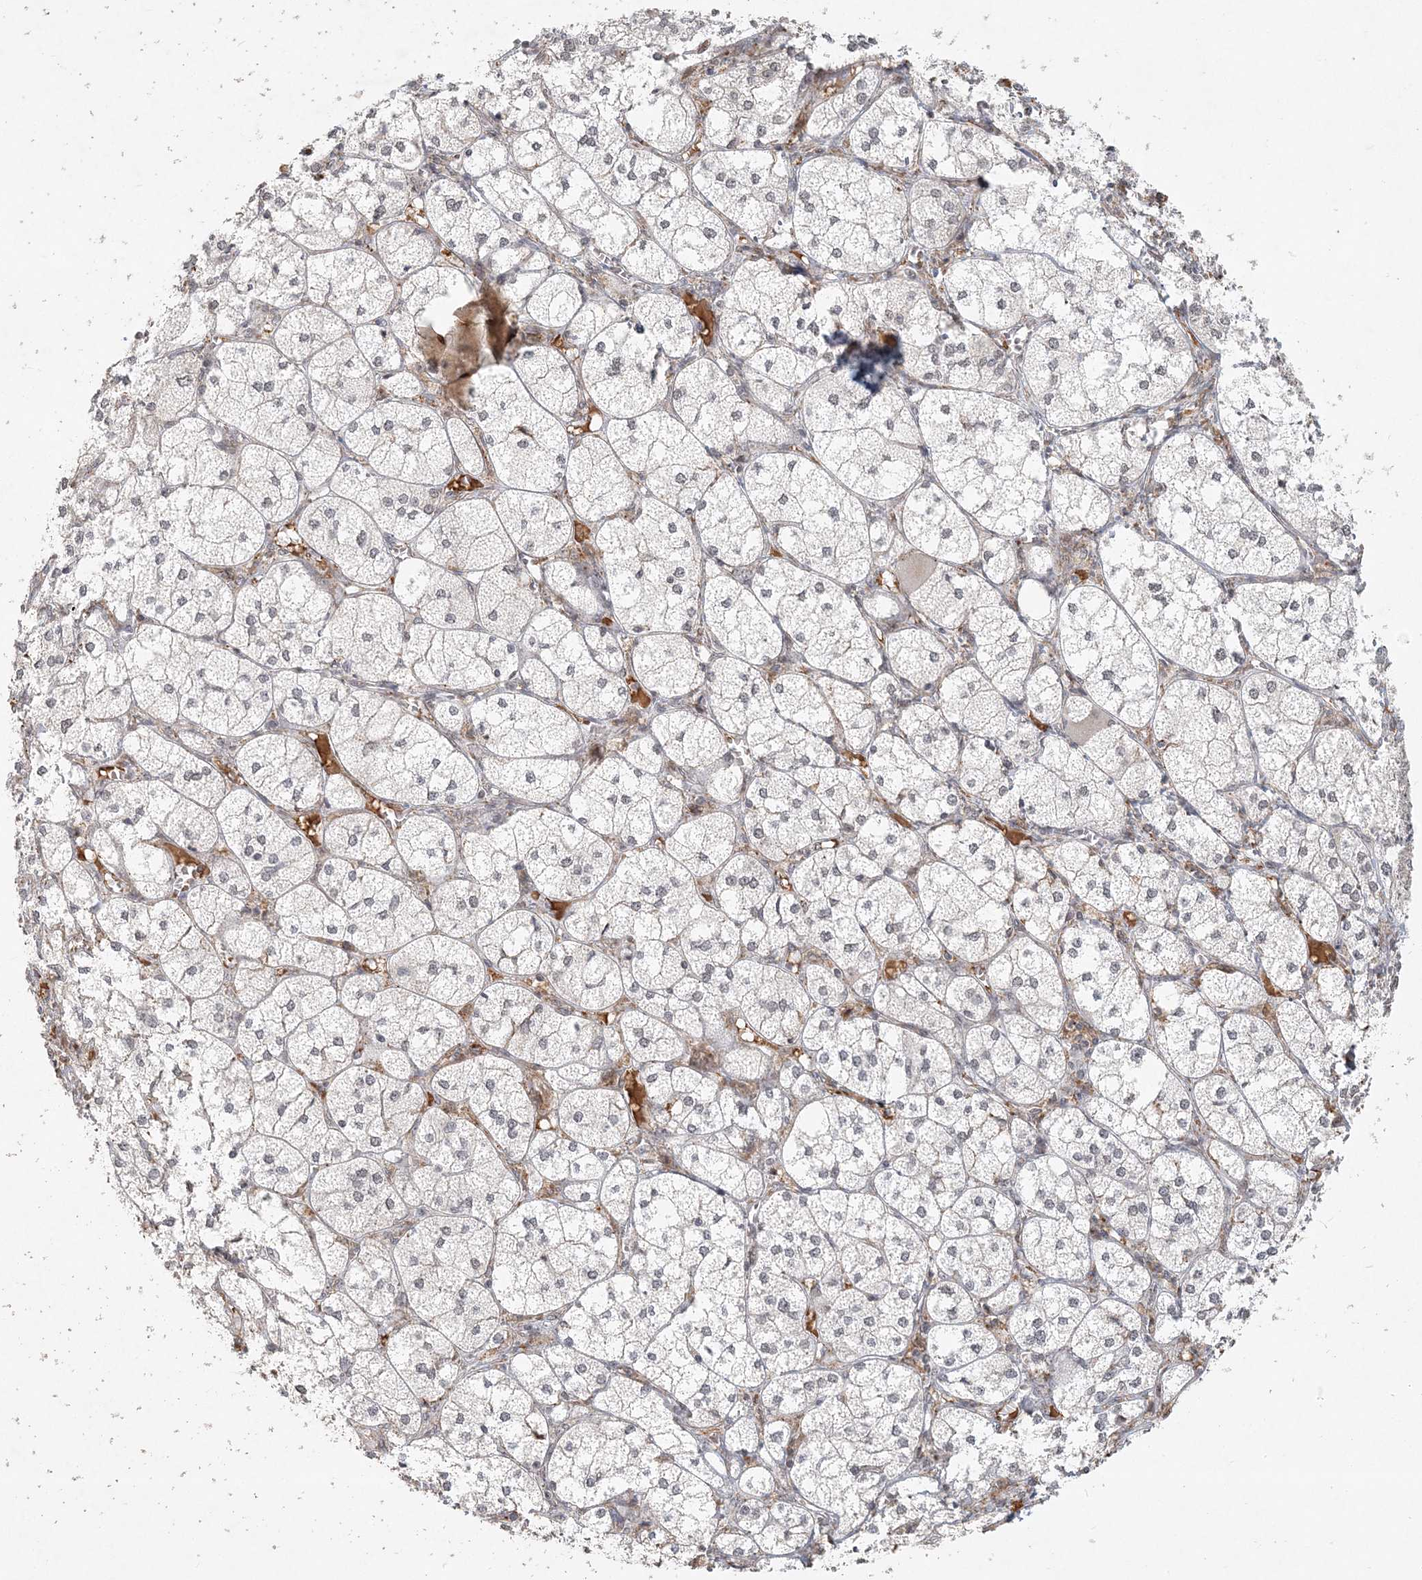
{"staining": {"intensity": "weak", "quantity": "25%-75%", "location": "nuclear"}, "tissue": "adrenal gland", "cell_type": "Glandular cells", "image_type": "normal", "snomed": [{"axis": "morphology", "description": "Normal tissue, NOS"}, {"axis": "topography", "description": "Adrenal gland"}], "caption": "Brown immunohistochemical staining in benign adrenal gland displays weak nuclear staining in about 25%-75% of glandular cells.", "gene": "BAZ1B", "patient": {"sex": "female", "age": 61}}